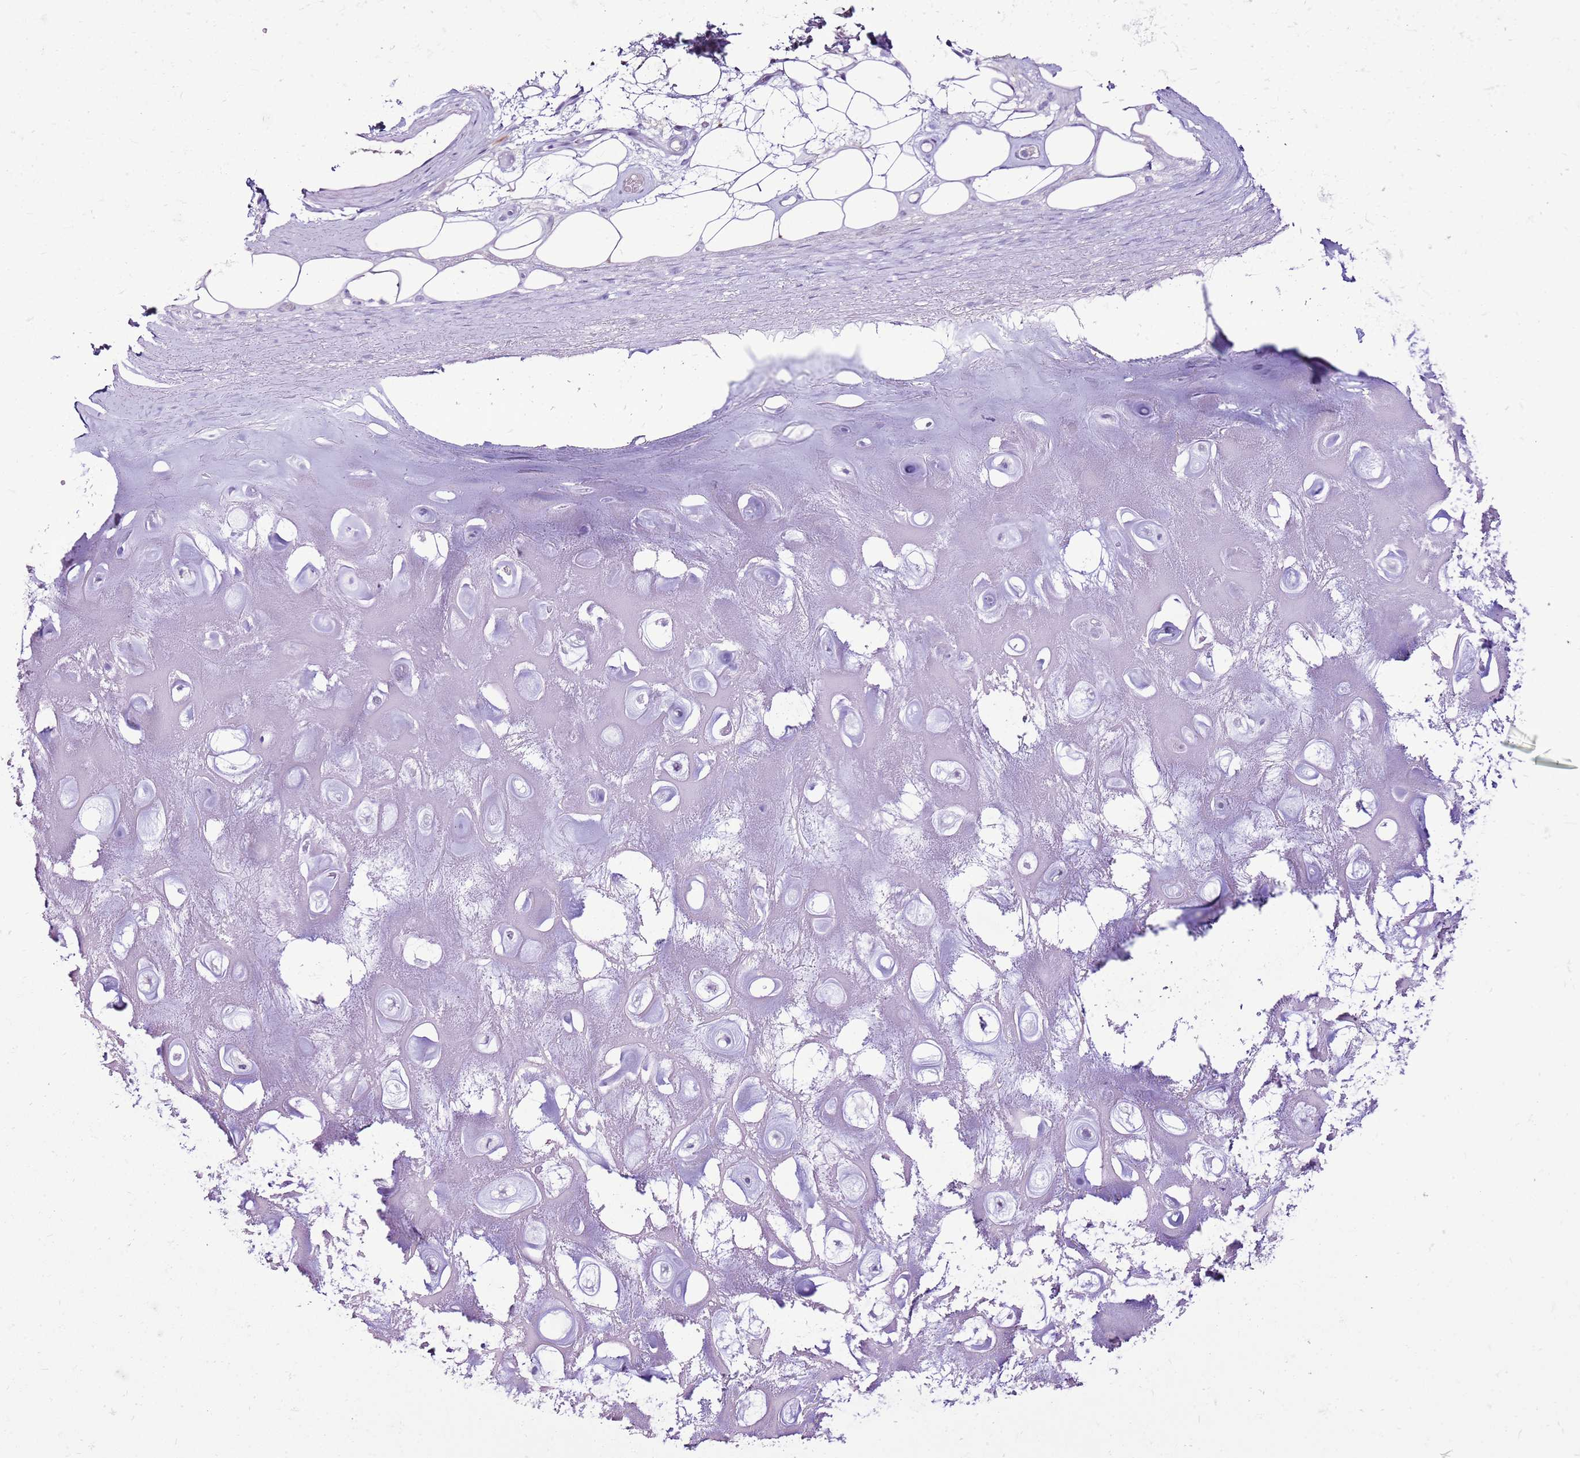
{"staining": {"intensity": "negative", "quantity": "none", "location": "none"}, "tissue": "adipose tissue", "cell_type": "Adipocytes", "image_type": "normal", "snomed": [{"axis": "morphology", "description": "Normal tissue, NOS"}, {"axis": "topography", "description": "Cartilage tissue"}], "caption": "DAB immunohistochemical staining of benign adipose tissue shows no significant staining in adipocytes.", "gene": "SPC25", "patient": {"sex": "male", "age": 81}}